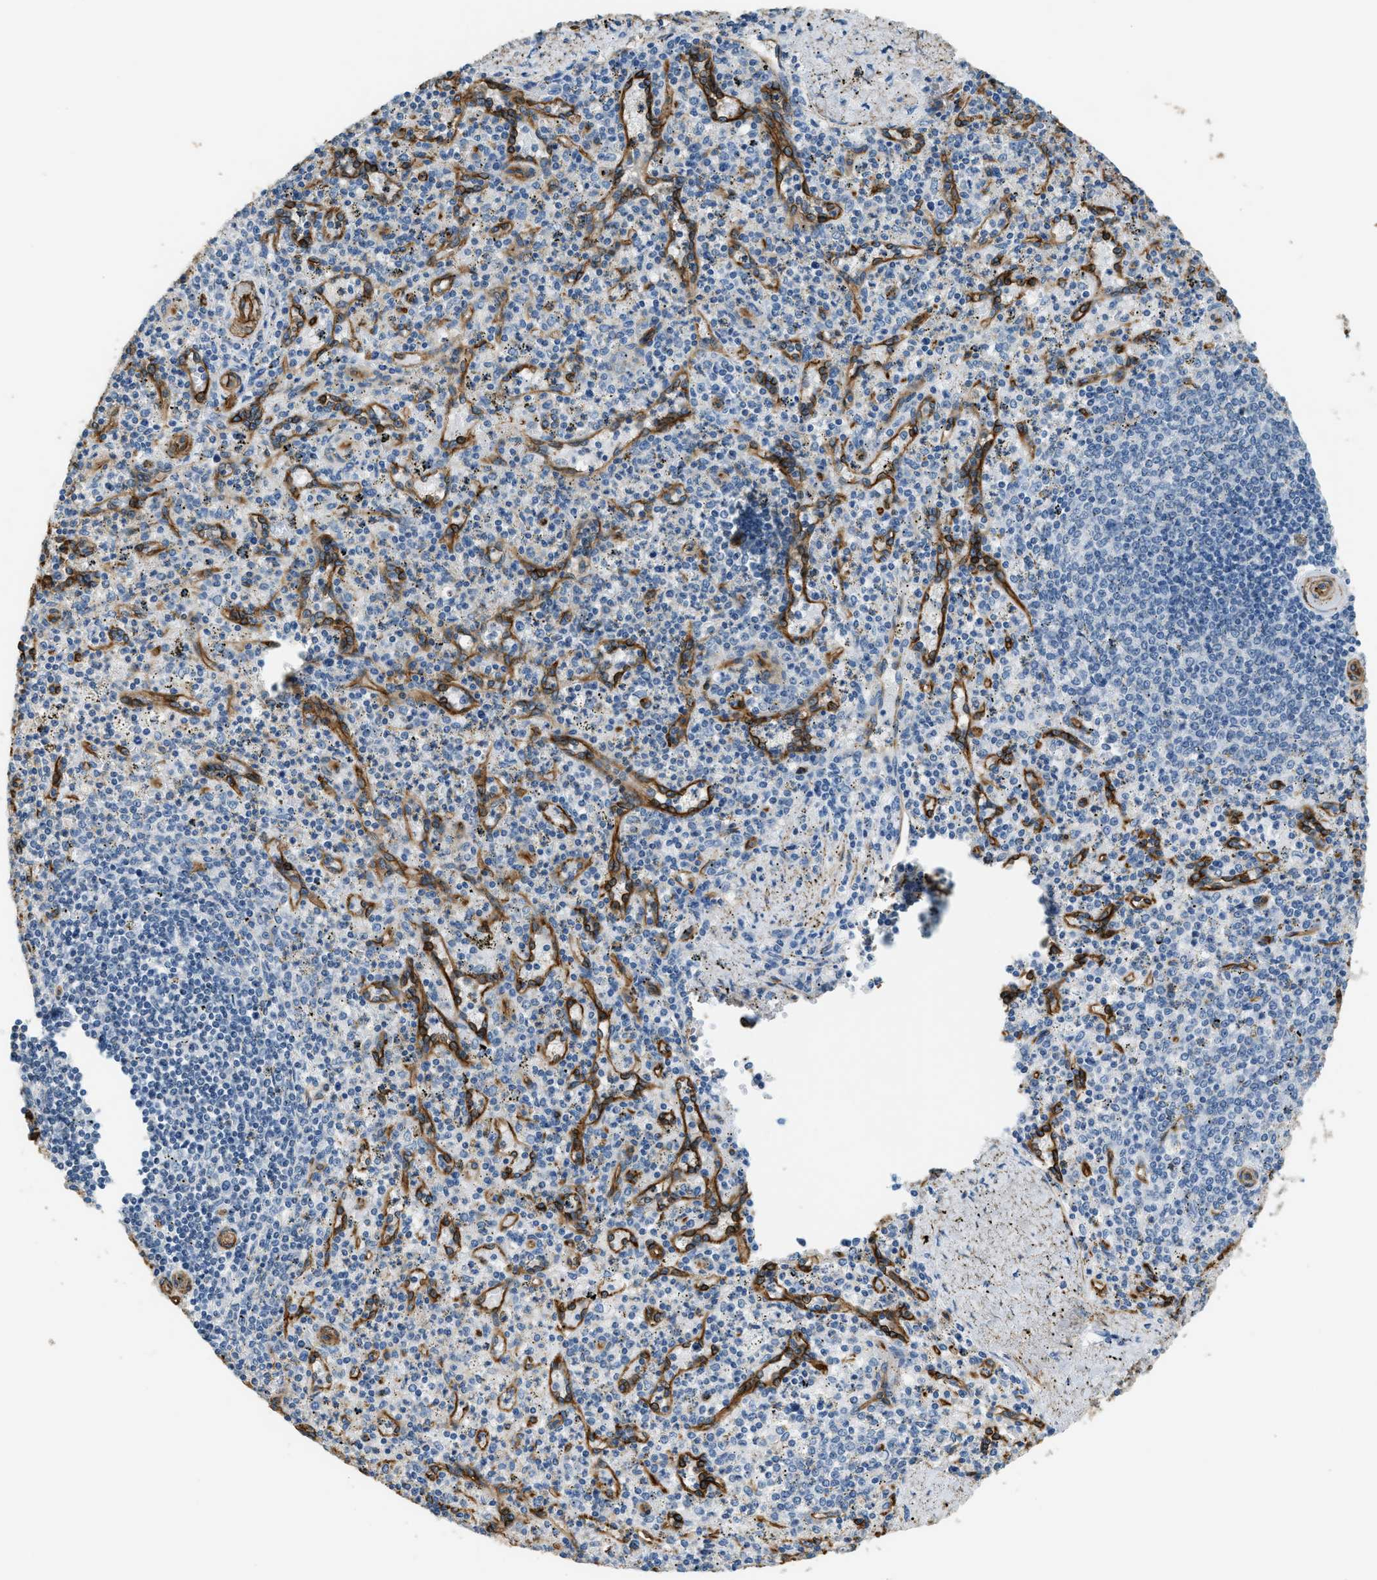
{"staining": {"intensity": "negative", "quantity": "none", "location": "none"}, "tissue": "spleen", "cell_type": "Cells in red pulp", "image_type": "normal", "snomed": [{"axis": "morphology", "description": "Normal tissue, NOS"}, {"axis": "topography", "description": "Spleen"}], "caption": "There is no significant positivity in cells in red pulp of spleen. (DAB IHC with hematoxylin counter stain).", "gene": "TMEM43", "patient": {"sex": "male", "age": 72}}